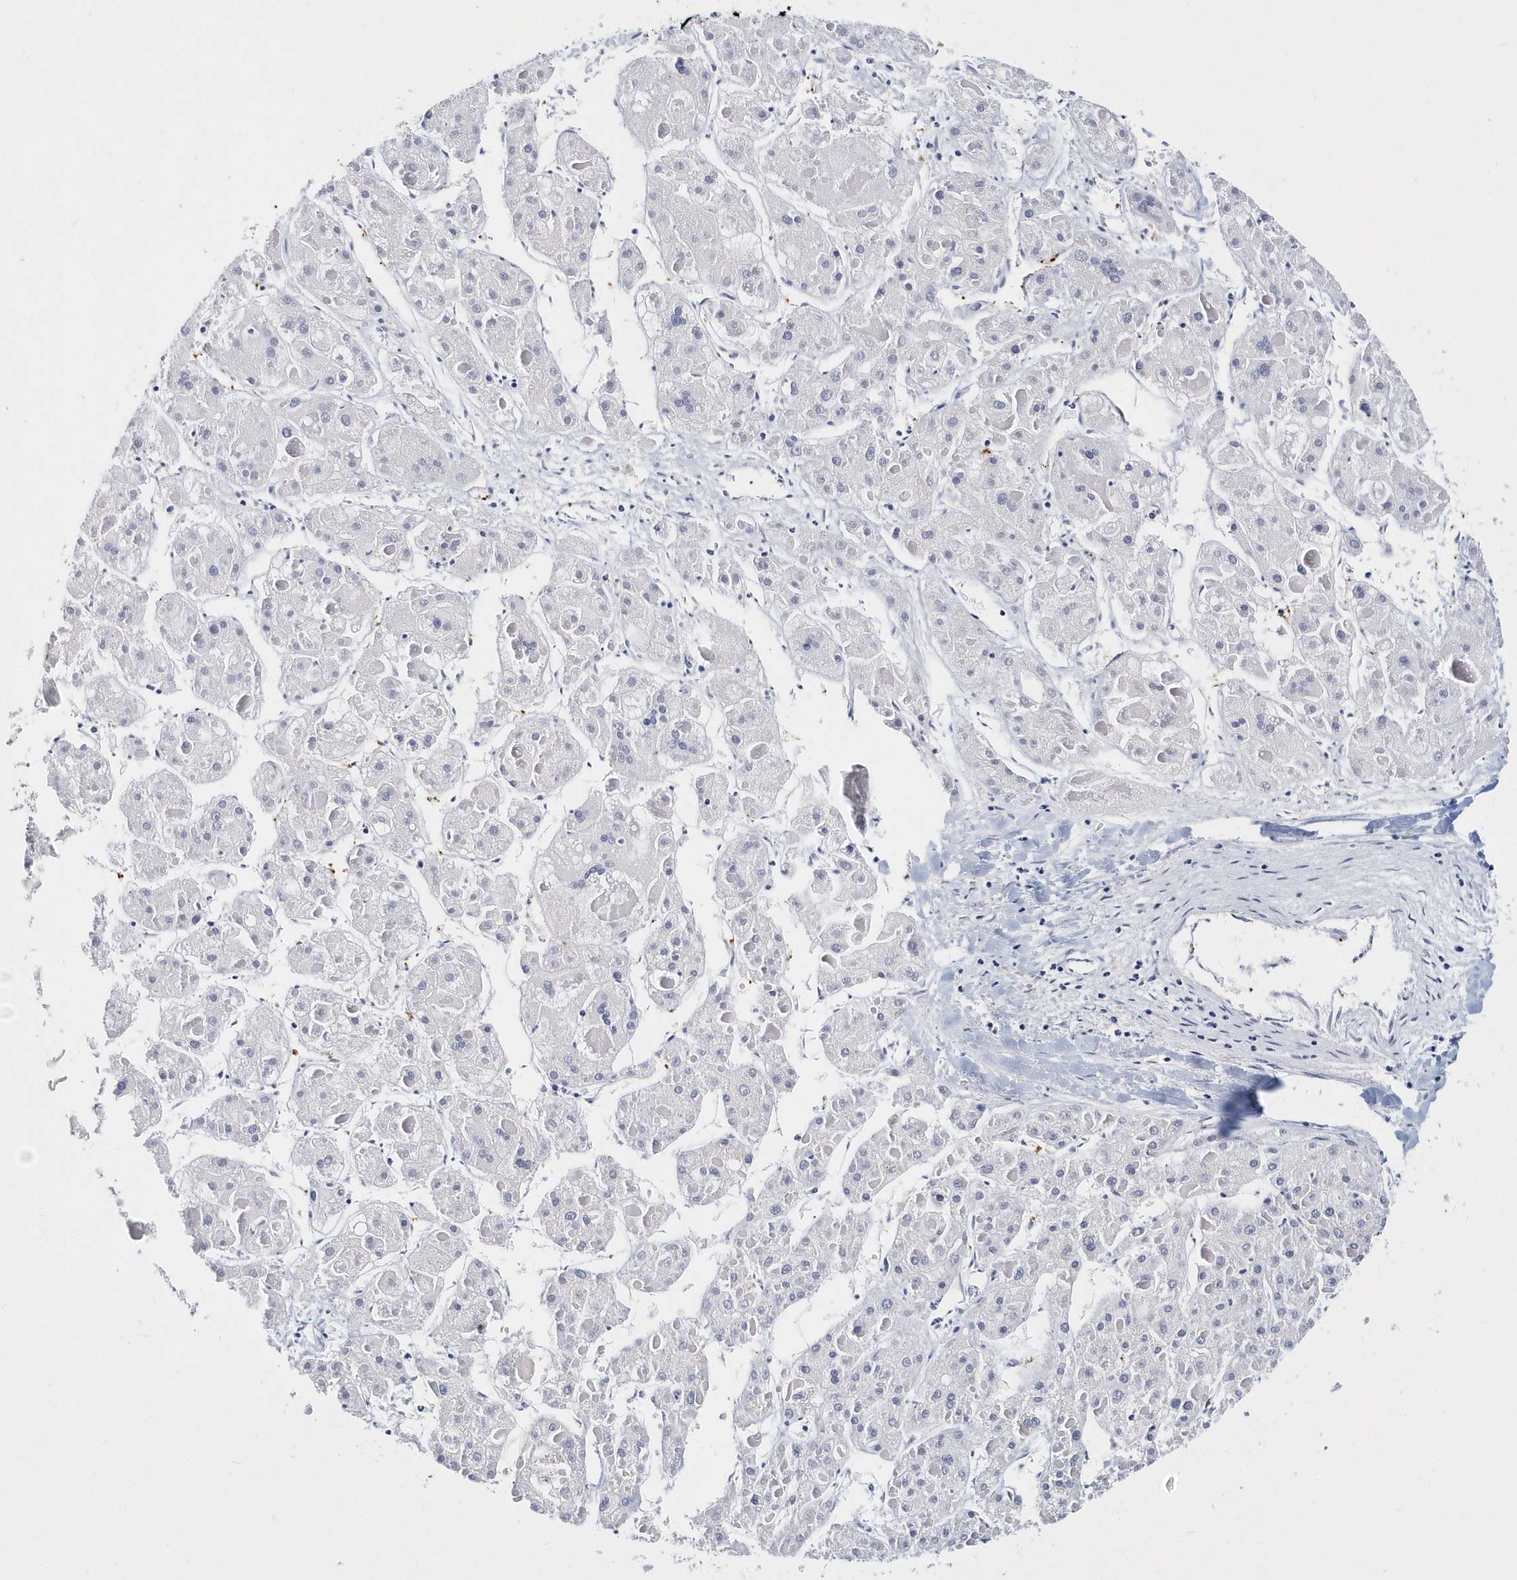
{"staining": {"intensity": "negative", "quantity": "none", "location": "none"}, "tissue": "liver cancer", "cell_type": "Tumor cells", "image_type": "cancer", "snomed": [{"axis": "morphology", "description": "Carcinoma, Hepatocellular, NOS"}, {"axis": "topography", "description": "Liver"}], "caption": "Immunohistochemistry of human liver cancer (hepatocellular carcinoma) displays no positivity in tumor cells.", "gene": "ITGA2B", "patient": {"sex": "female", "age": 73}}